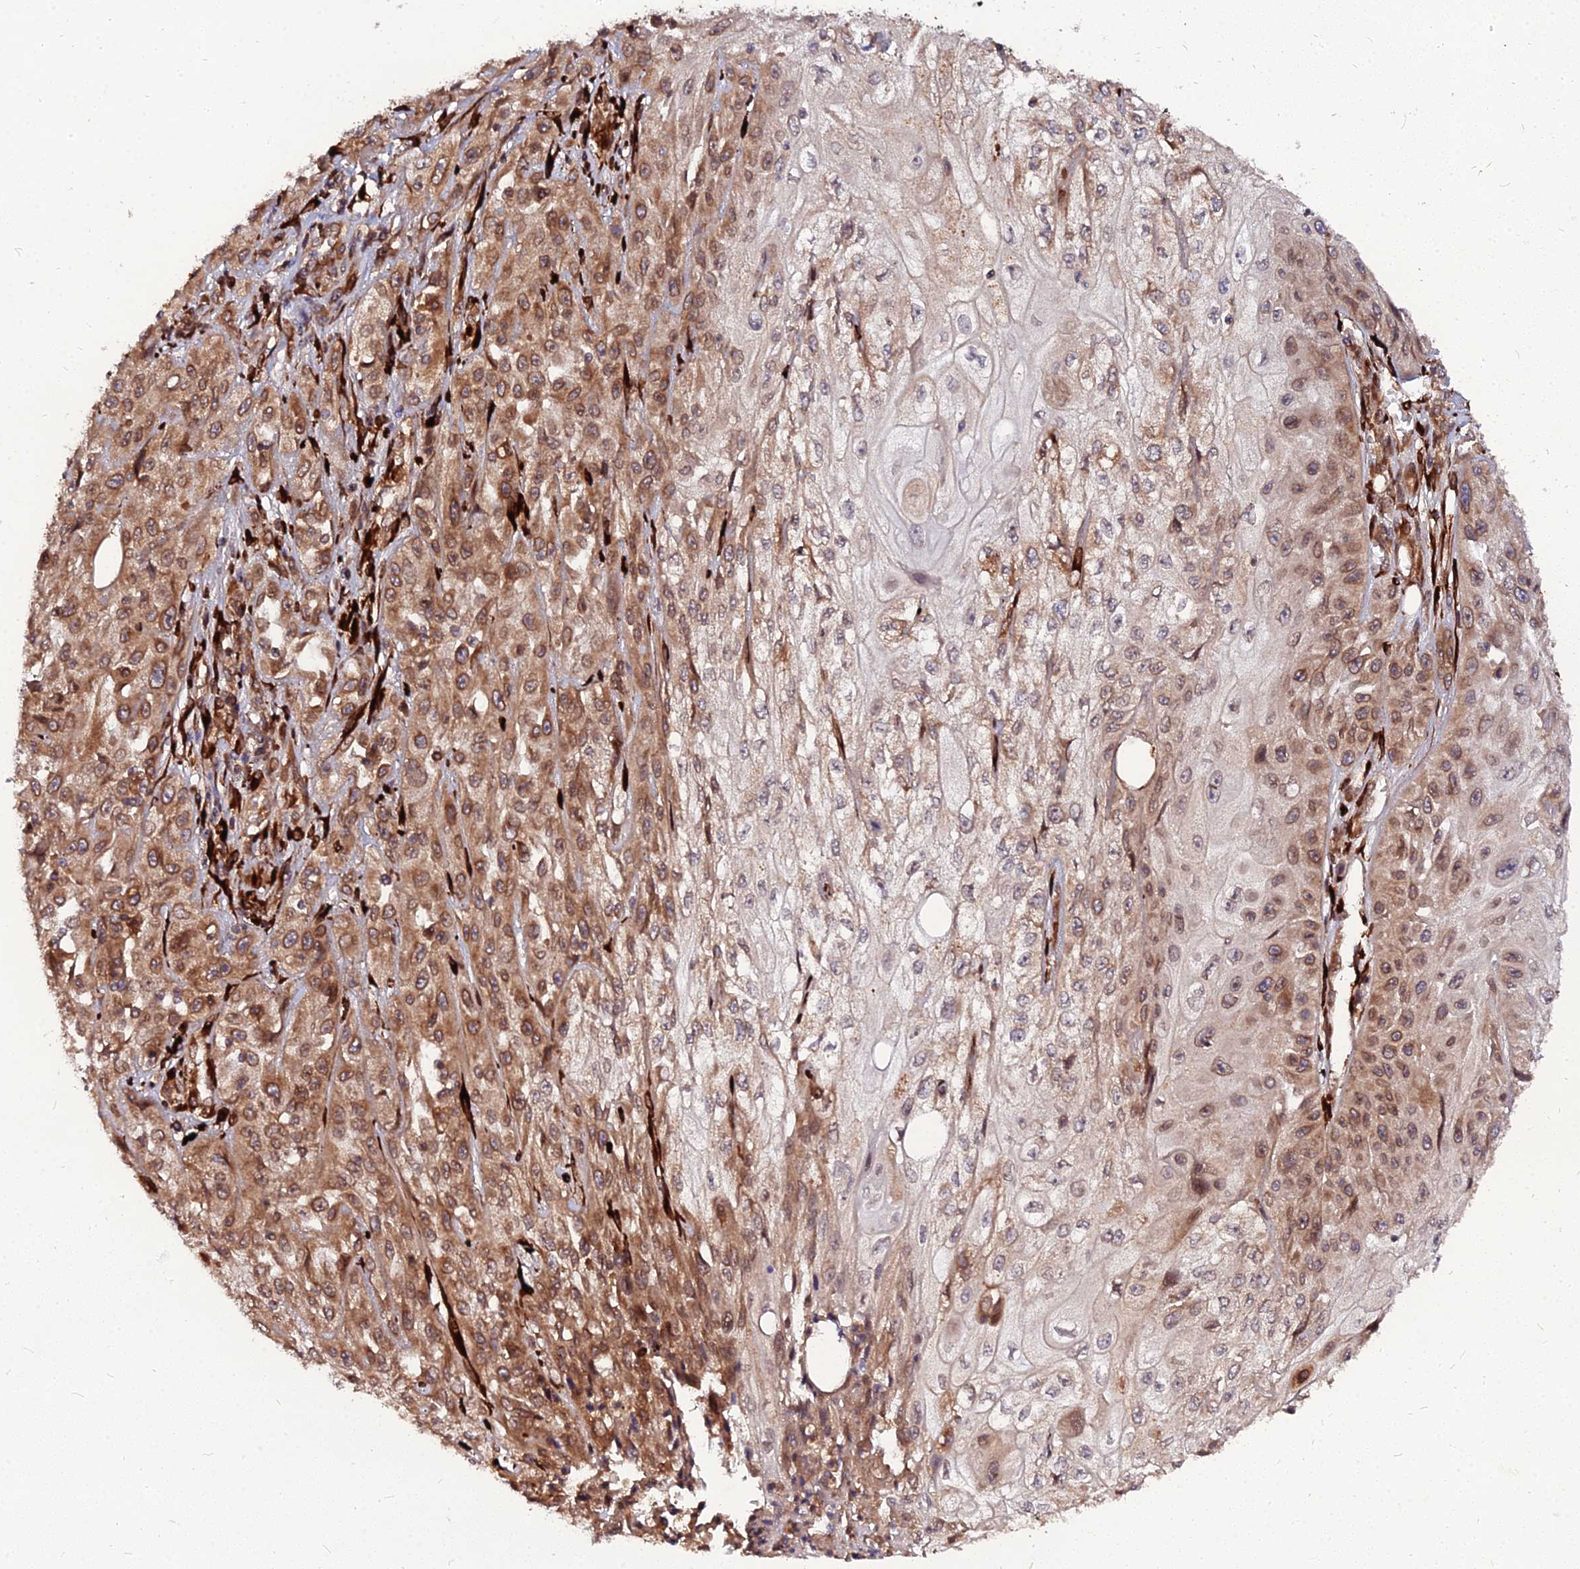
{"staining": {"intensity": "moderate", "quantity": ">75%", "location": "cytoplasmic/membranous,nuclear"}, "tissue": "skin cancer", "cell_type": "Tumor cells", "image_type": "cancer", "snomed": [{"axis": "morphology", "description": "Squamous cell carcinoma, NOS"}, {"axis": "morphology", "description": "Squamous cell carcinoma, metastatic, NOS"}, {"axis": "topography", "description": "Skin"}, {"axis": "topography", "description": "Lymph node"}], "caption": "Approximately >75% of tumor cells in human metastatic squamous cell carcinoma (skin) demonstrate moderate cytoplasmic/membranous and nuclear protein expression as visualized by brown immunohistochemical staining.", "gene": "PDE4D", "patient": {"sex": "male", "age": 75}}